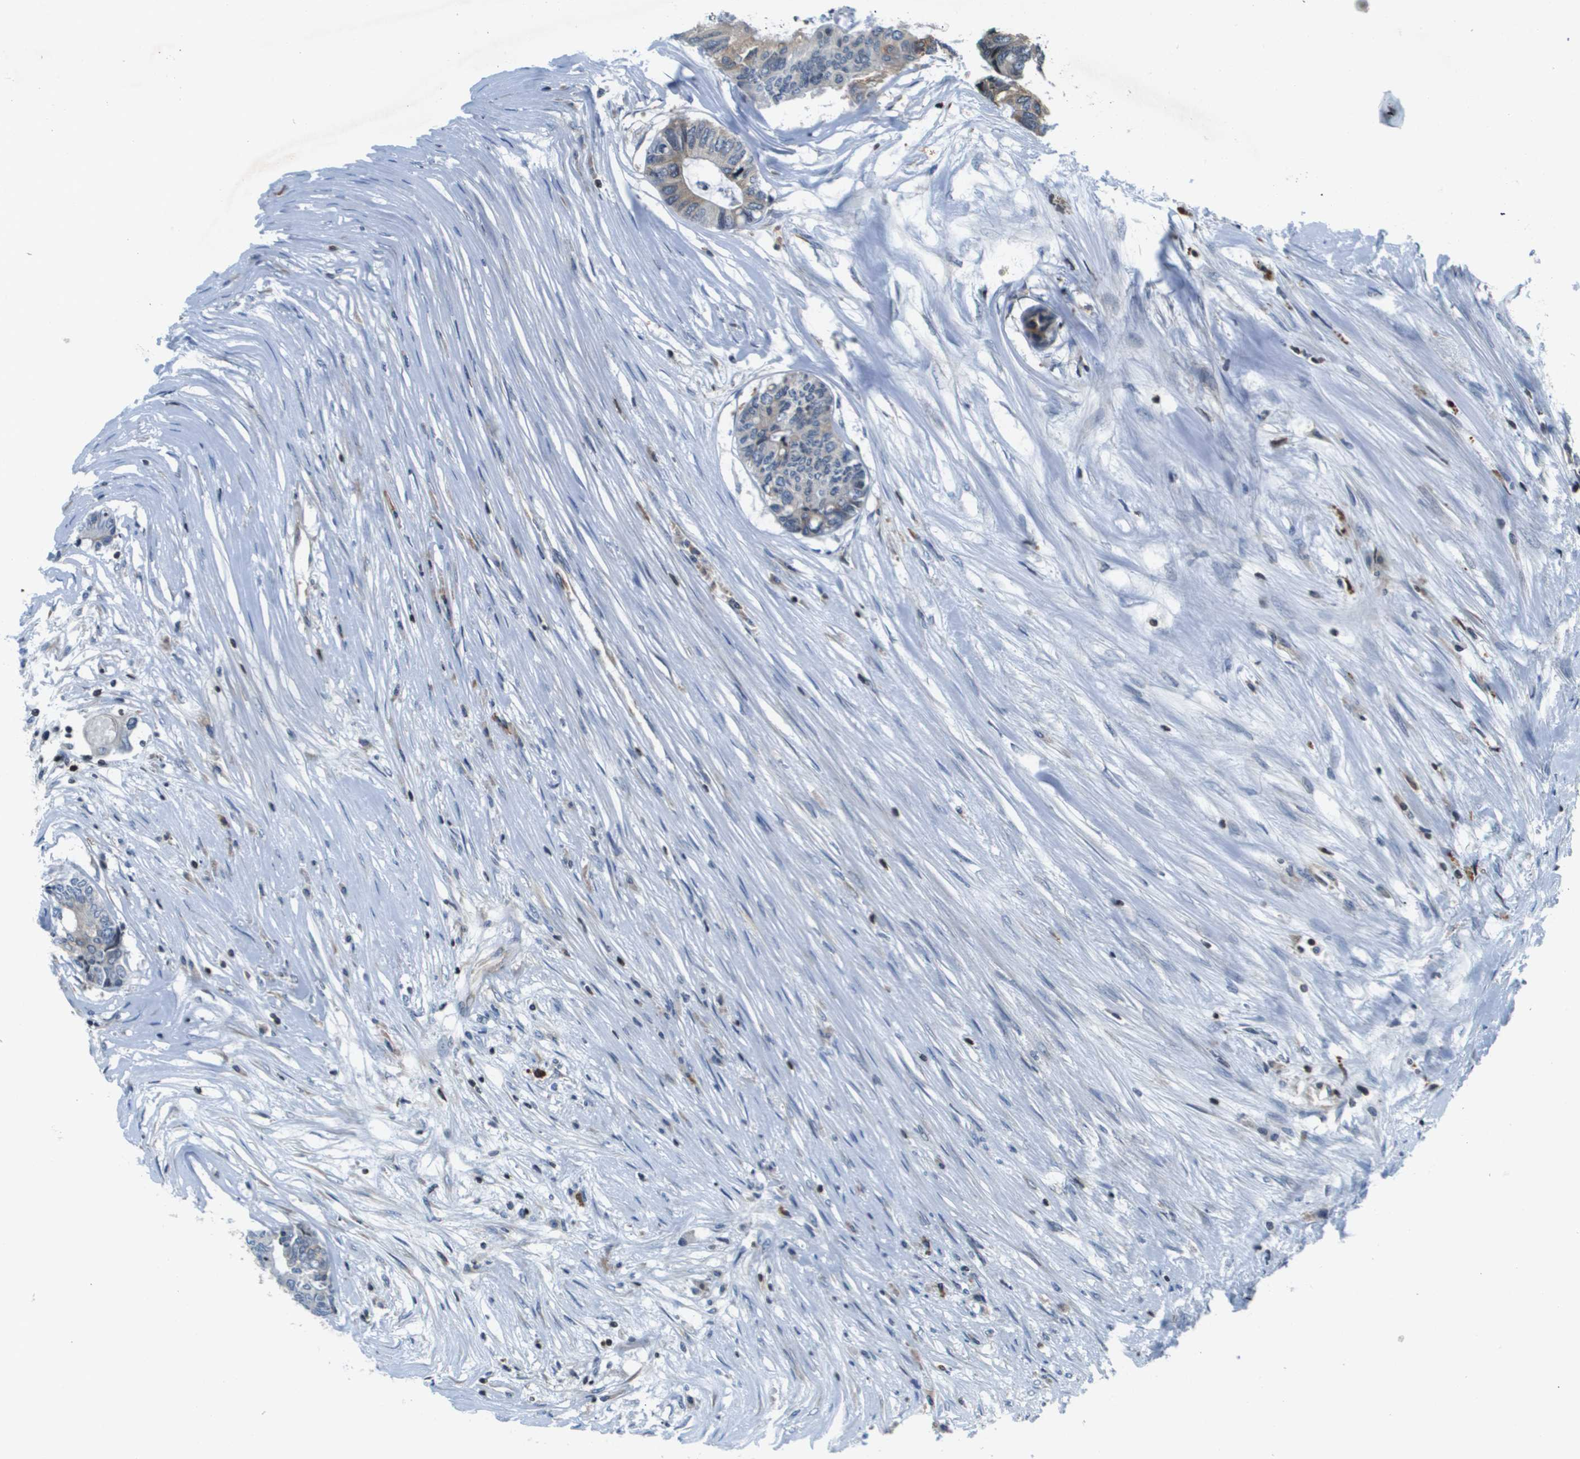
{"staining": {"intensity": "weak", "quantity": "<25%", "location": "cytoplasmic/membranous"}, "tissue": "colorectal cancer", "cell_type": "Tumor cells", "image_type": "cancer", "snomed": [{"axis": "morphology", "description": "Adenocarcinoma, NOS"}, {"axis": "topography", "description": "Rectum"}], "caption": "Tumor cells show no significant protein positivity in colorectal cancer (adenocarcinoma).", "gene": "ESYT1", "patient": {"sex": "male", "age": 63}}